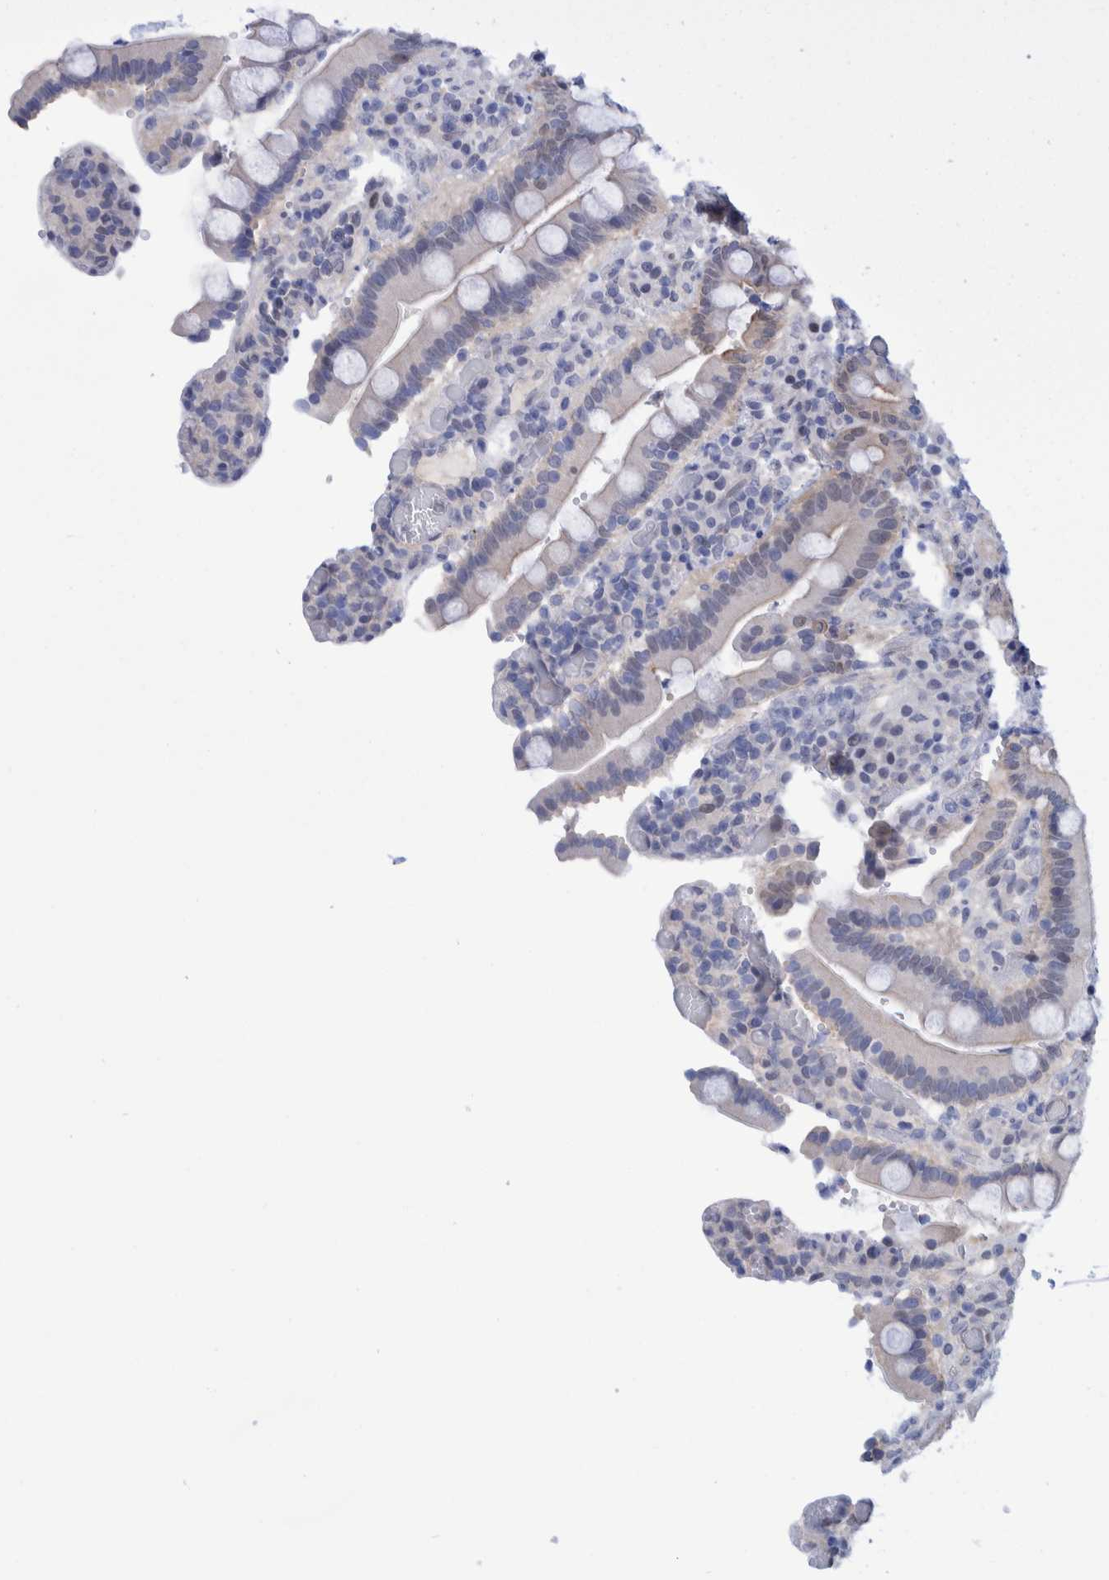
{"staining": {"intensity": "weak", "quantity": "25%-75%", "location": "cytoplasmic/membranous,nuclear"}, "tissue": "duodenum", "cell_type": "Glandular cells", "image_type": "normal", "snomed": [{"axis": "morphology", "description": "Normal tissue, NOS"}, {"axis": "topography", "description": "Small intestine, NOS"}], "caption": "Immunohistochemical staining of normal human duodenum demonstrates low levels of weak cytoplasmic/membranous,nuclear staining in approximately 25%-75% of glandular cells.", "gene": "PFAS", "patient": {"sex": "female", "age": 71}}